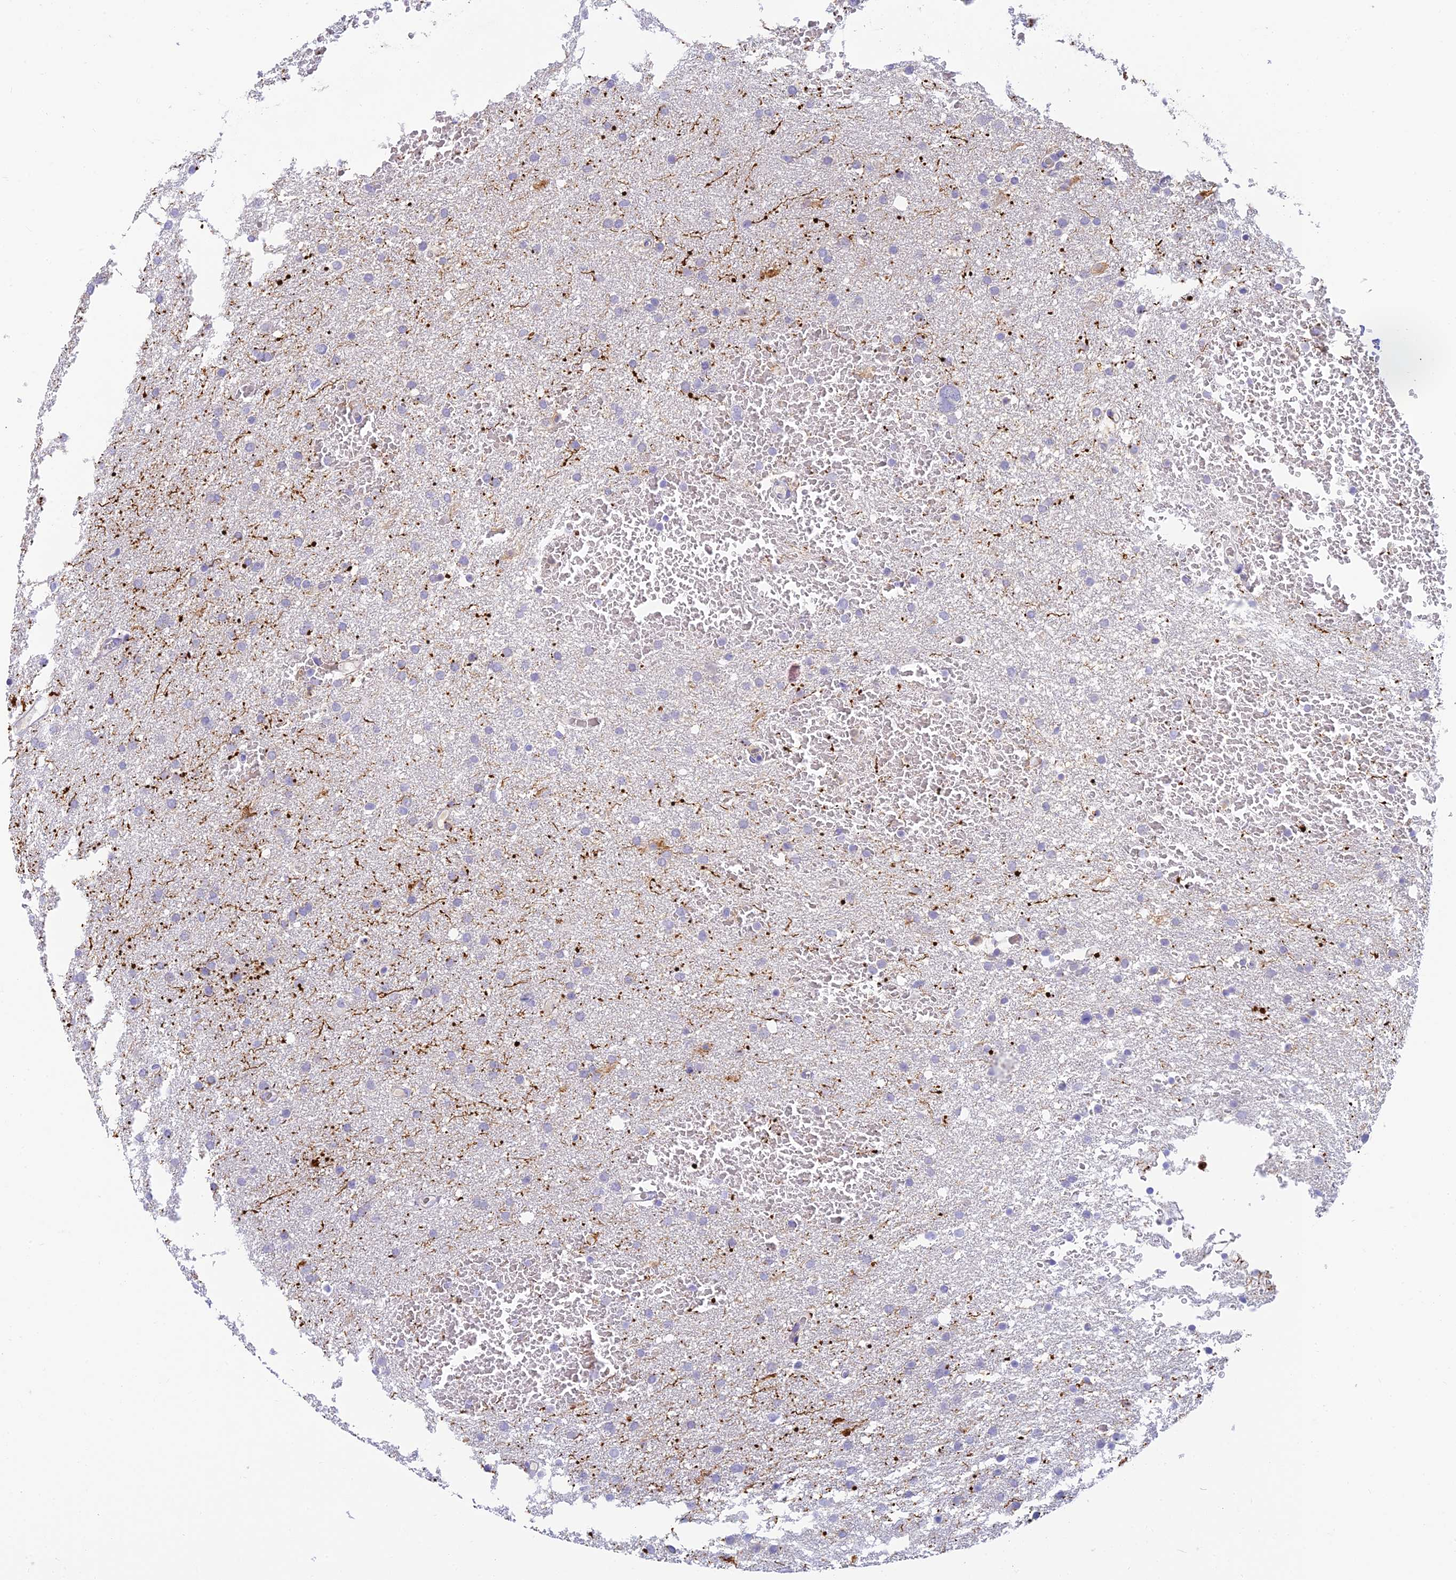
{"staining": {"intensity": "negative", "quantity": "none", "location": "none"}, "tissue": "glioma", "cell_type": "Tumor cells", "image_type": "cancer", "snomed": [{"axis": "morphology", "description": "Glioma, malignant, High grade"}, {"axis": "topography", "description": "Cerebral cortex"}], "caption": "This histopathology image is of malignant glioma (high-grade) stained with IHC to label a protein in brown with the nuclei are counter-stained blue. There is no positivity in tumor cells. (Stains: DAB (3,3'-diaminobenzidine) IHC with hematoxylin counter stain, Microscopy: brightfield microscopy at high magnification).", "gene": "INTS13", "patient": {"sex": "female", "age": 36}}